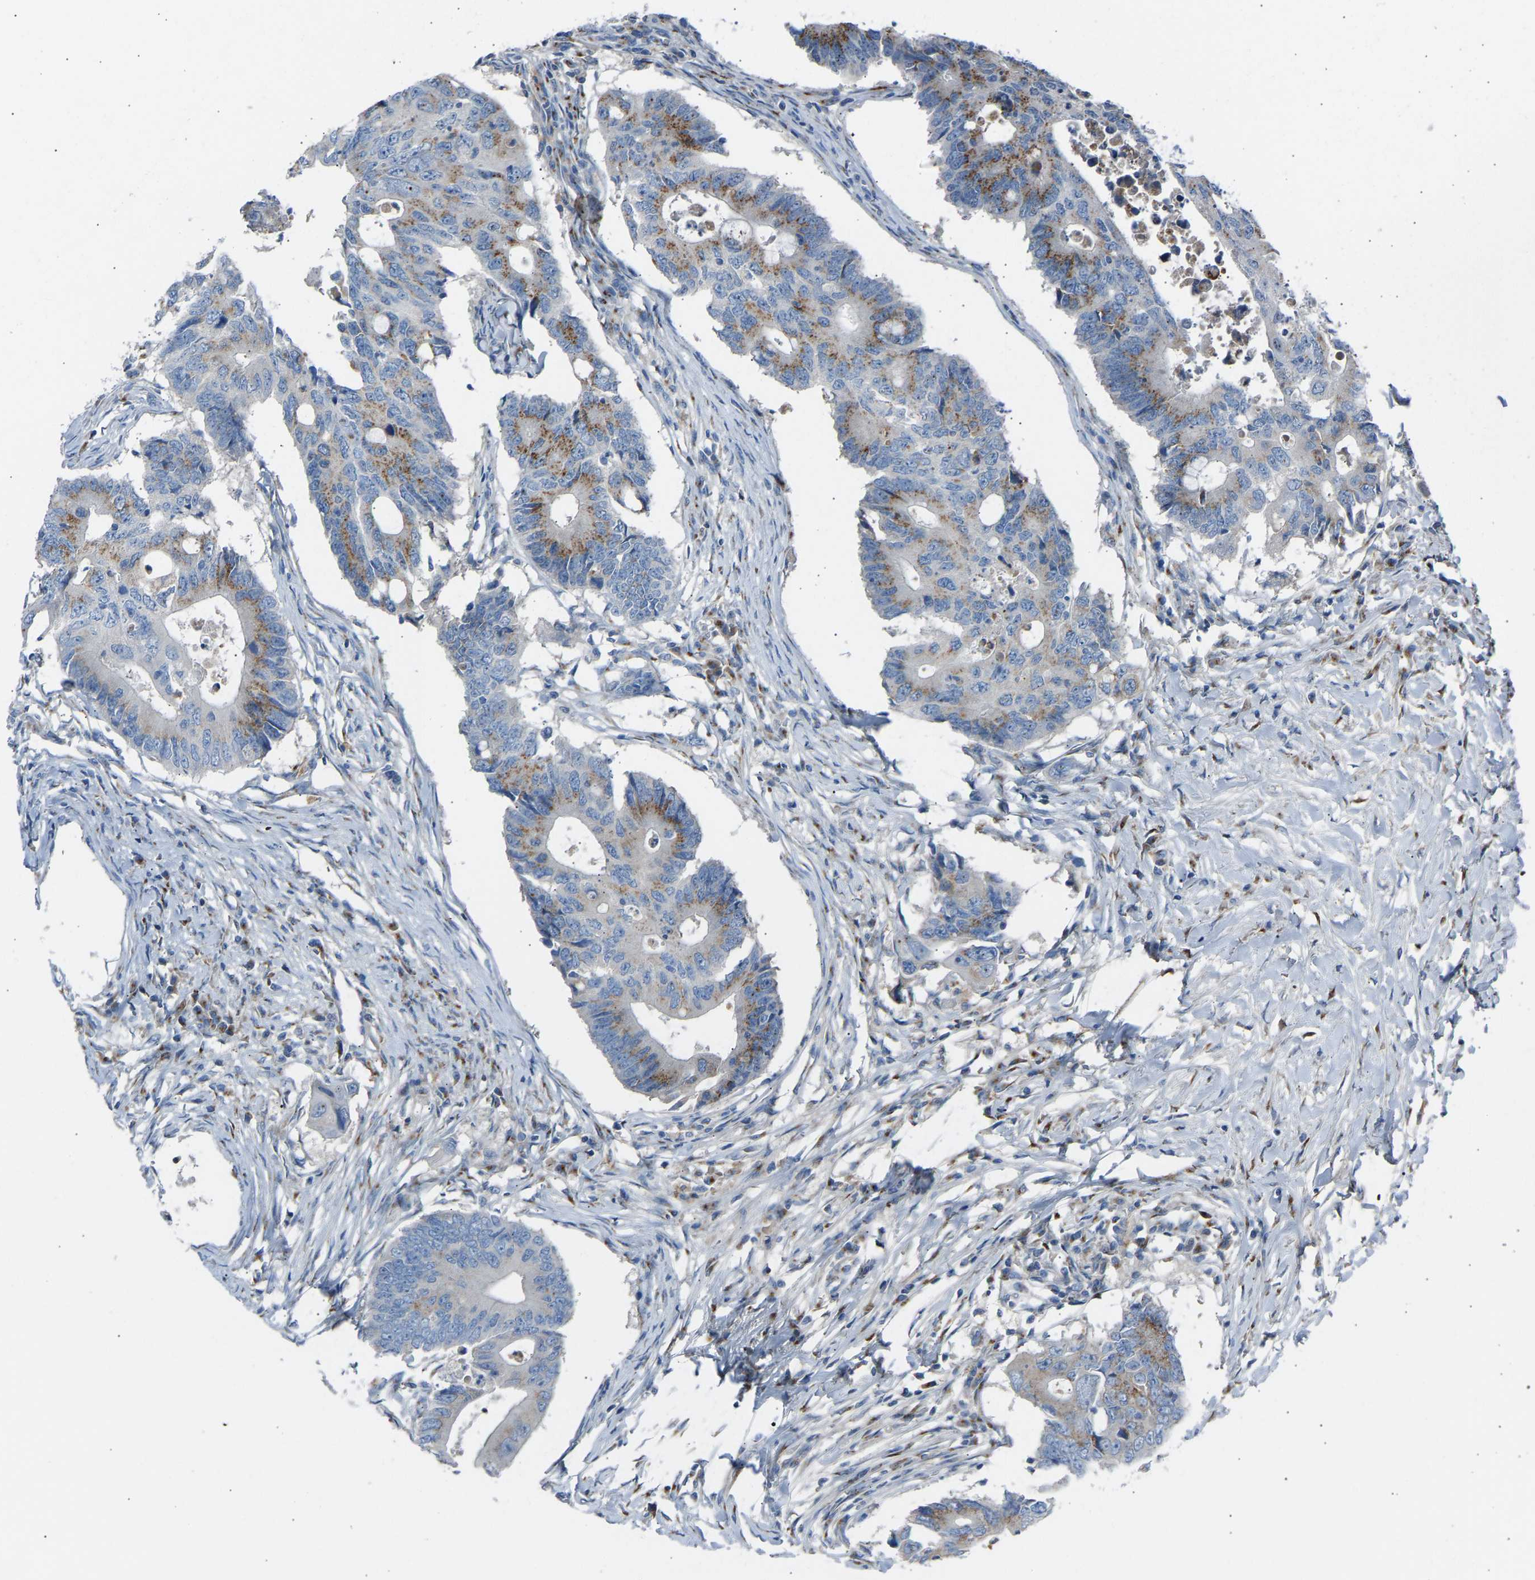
{"staining": {"intensity": "moderate", "quantity": "25%-75%", "location": "cytoplasmic/membranous"}, "tissue": "colorectal cancer", "cell_type": "Tumor cells", "image_type": "cancer", "snomed": [{"axis": "morphology", "description": "Adenocarcinoma, NOS"}, {"axis": "topography", "description": "Colon"}], "caption": "Colorectal cancer (adenocarcinoma) stained with a protein marker exhibits moderate staining in tumor cells.", "gene": "CYREN", "patient": {"sex": "male", "age": 71}}